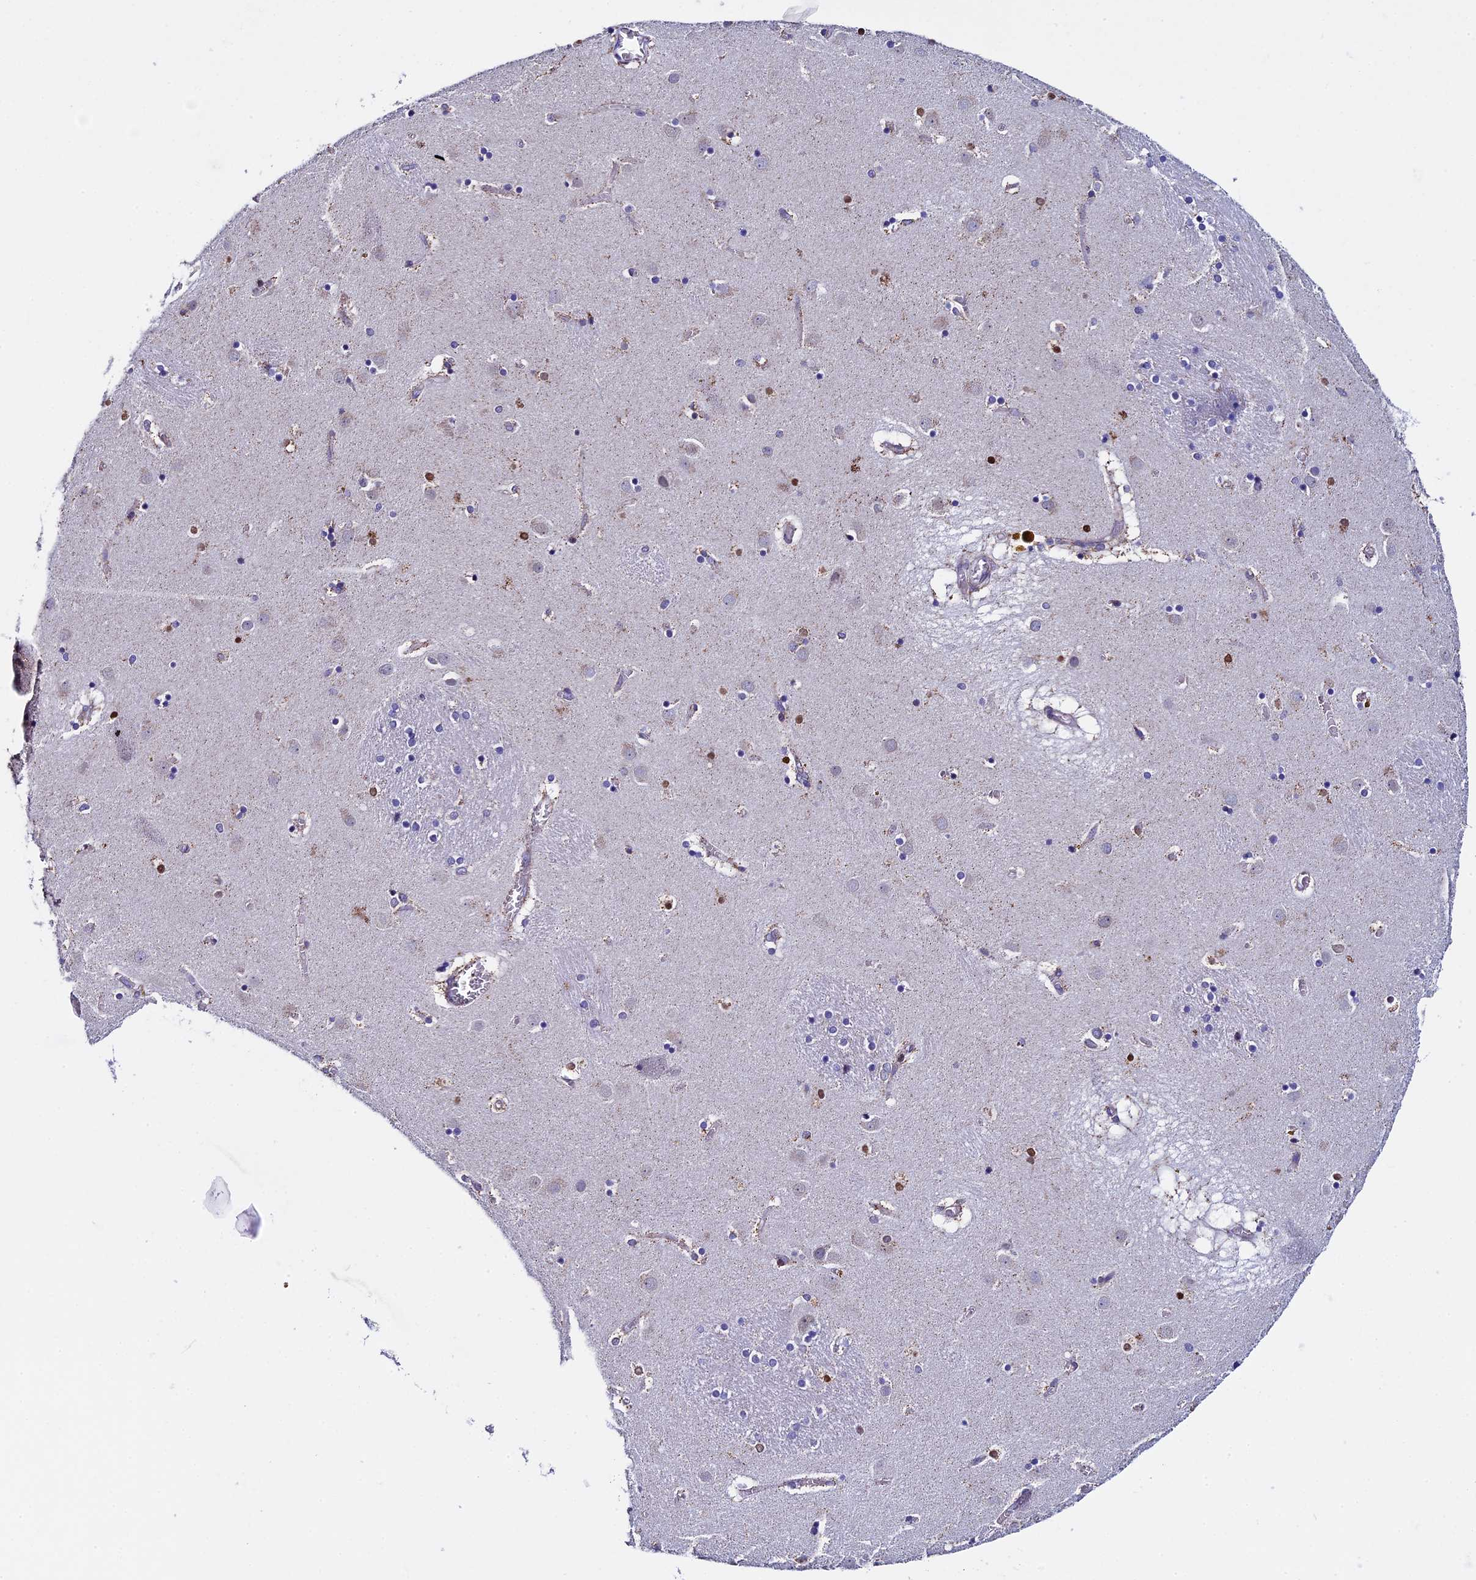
{"staining": {"intensity": "negative", "quantity": "none", "location": "none"}, "tissue": "caudate", "cell_type": "Glial cells", "image_type": "normal", "snomed": [{"axis": "morphology", "description": "Normal tissue, NOS"}, {"axis": "topography", "description": "Lateral ventricle wall"}], "caption": "Human caudate stained for a protein using immunohistochemistry (IHC) exhibits no positivity in glial cells.", "gene": "SLC9A5", "patient": {"sex": "male", "age": 70}}